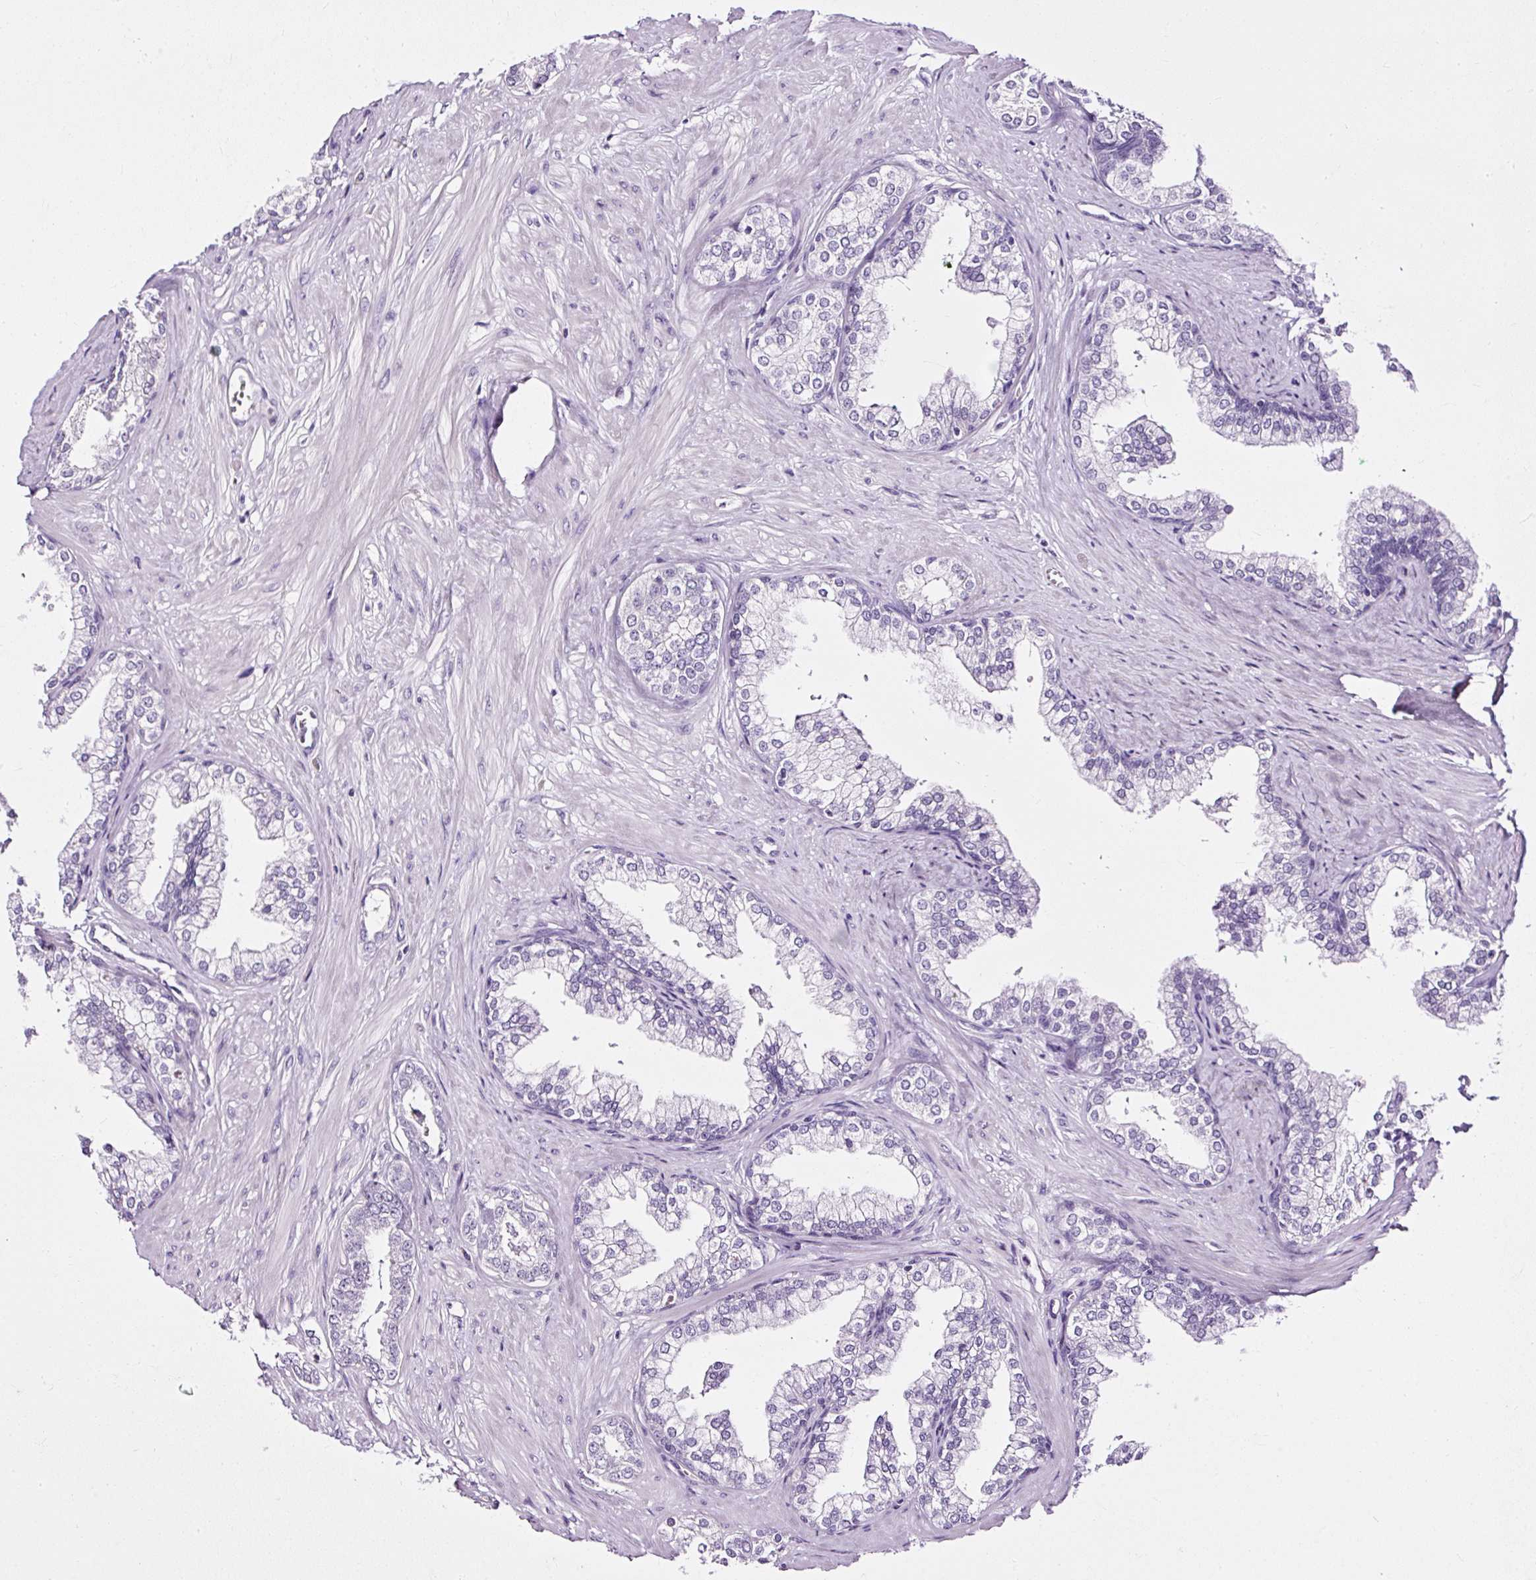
{"staining": {"intensity": "negative", "quantity": "none", "location": "none"}, "tissue": "prostate cancer", "cell_type": "Tumor cells", "image_type": "cancer", "snomed": [{"axis": "morphology", "description": "Adenocarcinoma, Low grade"}, {"axis": "topography", "description": "Prostate"}], "caption": "This photomicrograph is of prostate cancer stained with IHC to label a protein in brown with the nuclei are counter-stained blue. There is no expression in tumor cells. Nuclei are stained in blue.", "gene": "ATP2A1", "patient": {"sex": "male", "age": 60}}